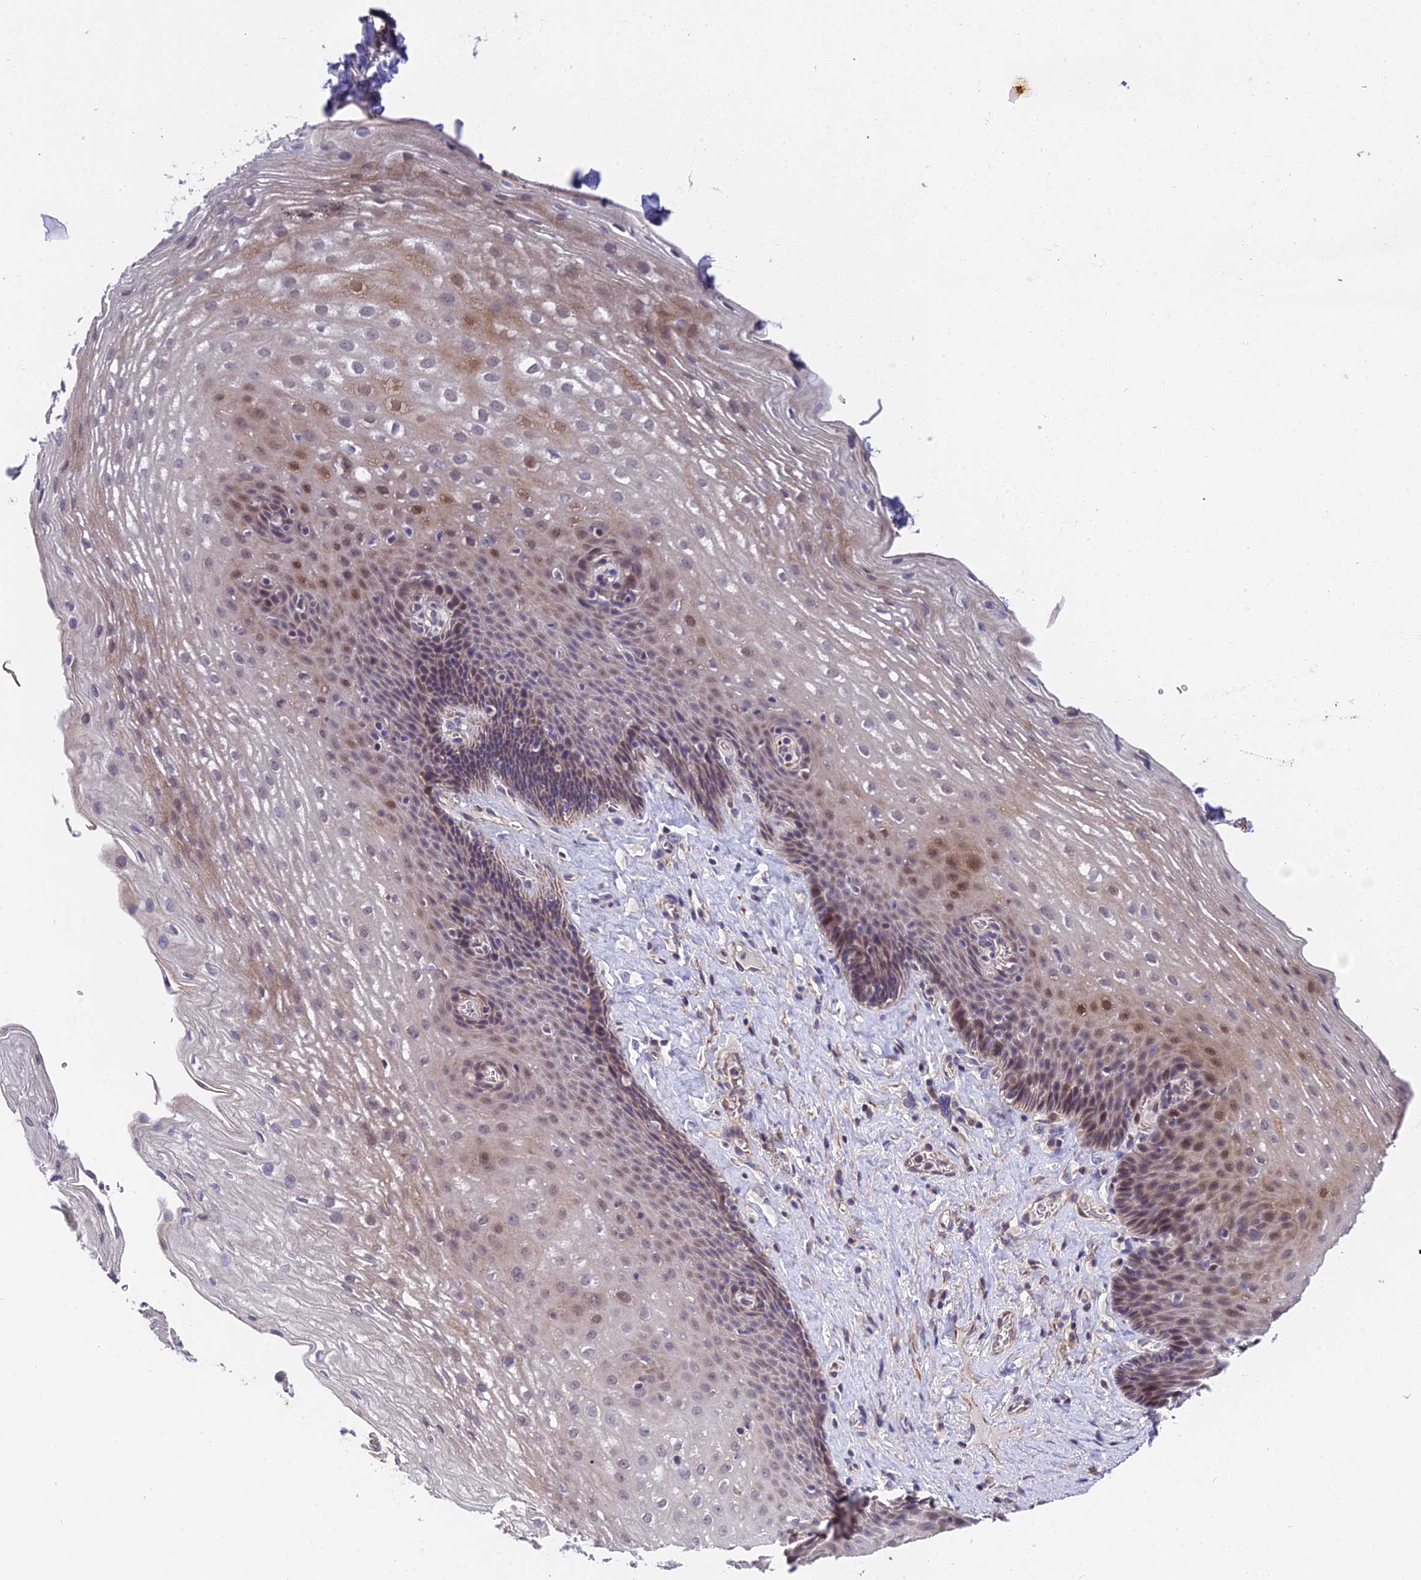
{"staining": {"intensity": "moderate", "quantity": "<25%", "location": "nuclear"}, "tissue": "esophagus", "cell_type": "Squamous epithelial cells", "image_type": "normal", "snomed": [{"axis": "morphology", "description": "Normal tissue, NOS"}, {"axis": "topography", "description": "Esophagus"}], "caption": "Approximately <25% of squamous epithelial cells in normal human esophagus demonstrate moderate nuclear protein staining as visualized by brown immunohistochemical staining.", "gene": "TRMT1", "patient": {"sex": "female", "age": 66}}